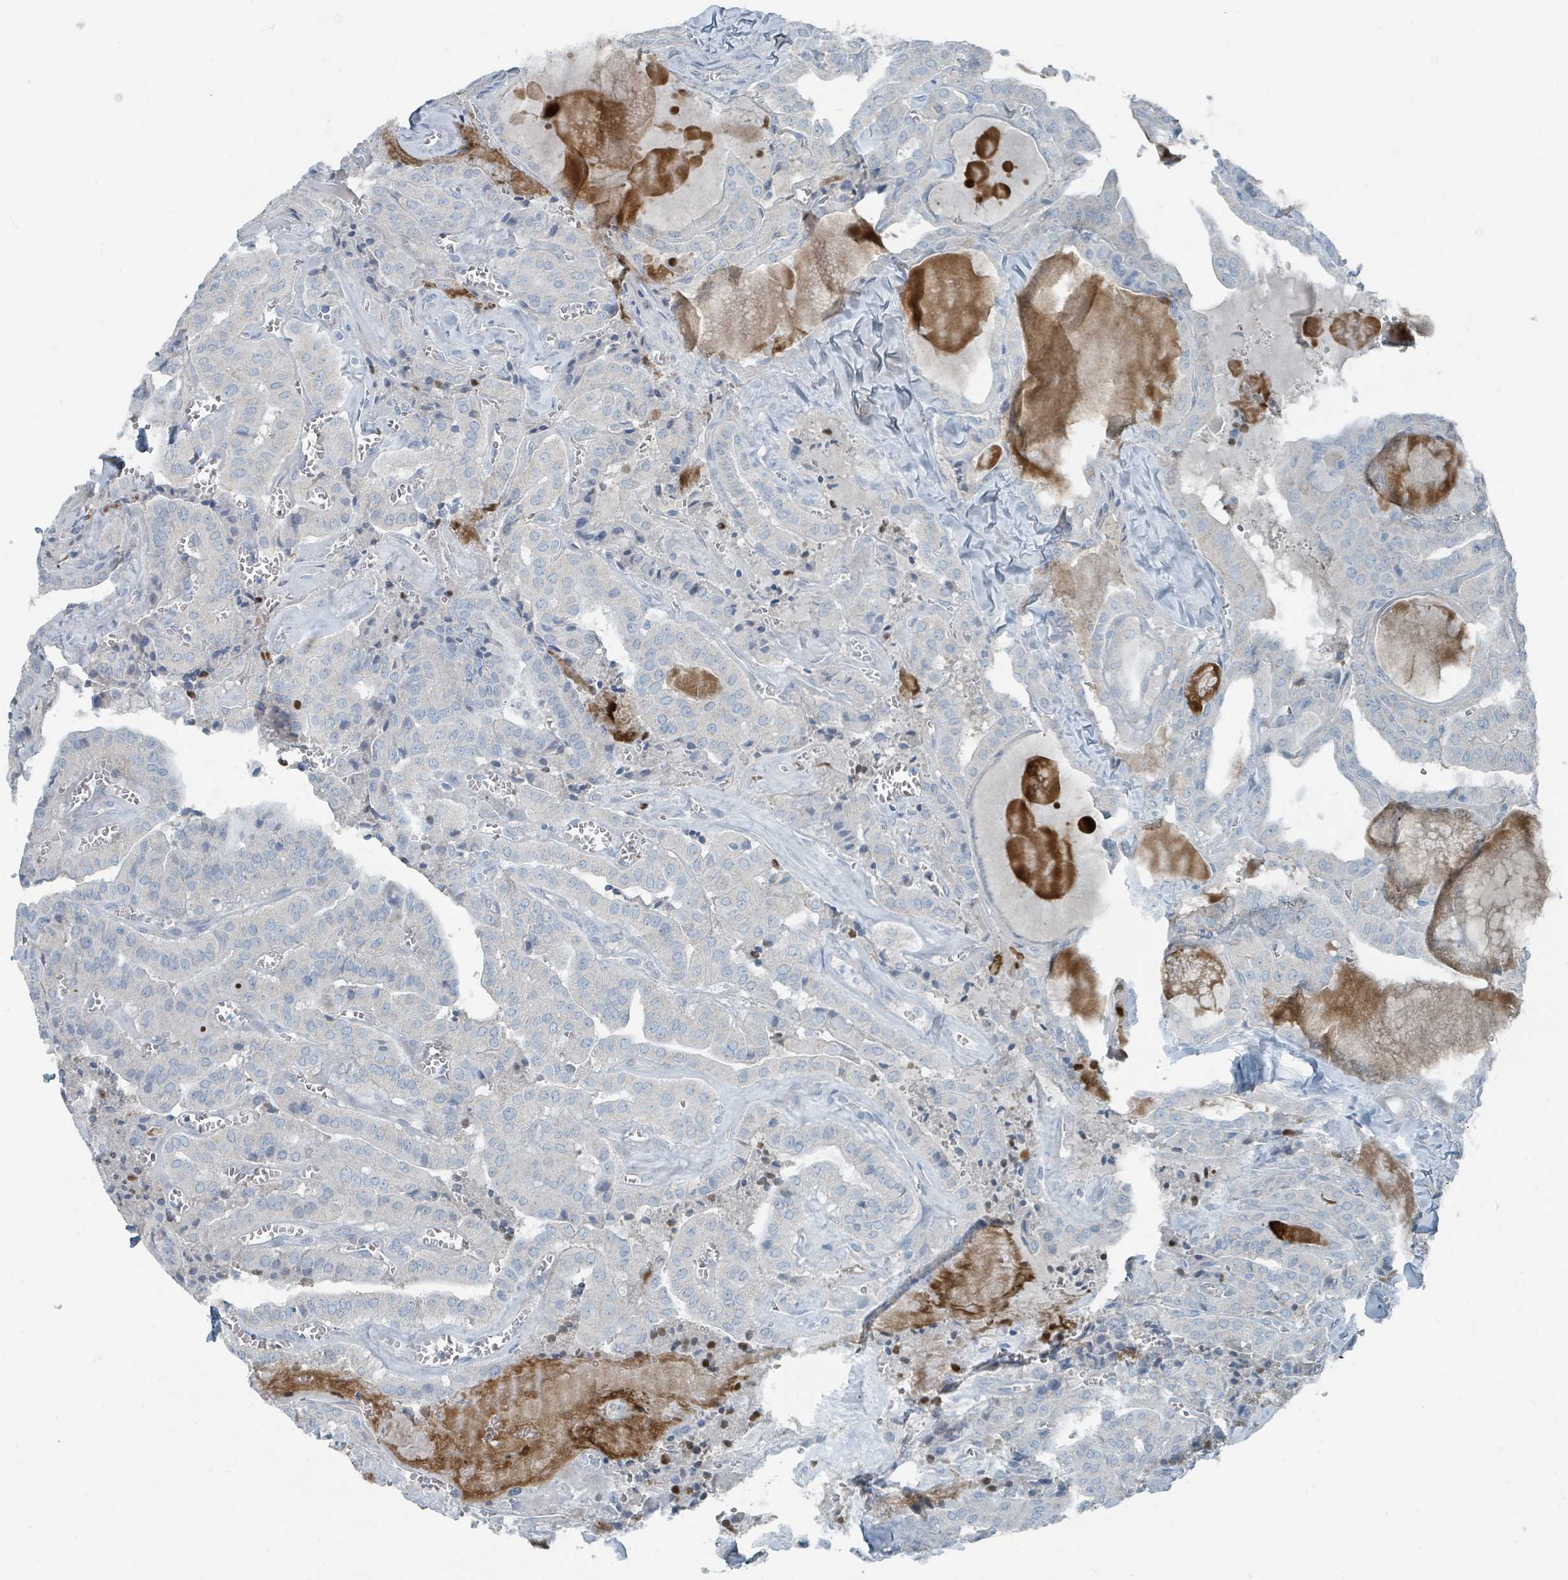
{"staining": {"intensity": "negative", "quantity": "none", "location": "none"}, "tissue": "thyroid cancer", "cell_type": "Tumor cells", "image_type": "cancer", "snomed": [{"axis": "morphology", "description": "Papillary adenocarcinoma, NOS"}, {"axis": "topography", "description": "Thyroid gland"}], "caption": "This is an IHC image of human thyroid papillary adenocarcinoma. There is no expression in tumor cells.", "gene": "RASA4", "patient": {"sex": "male", "age": 52}}